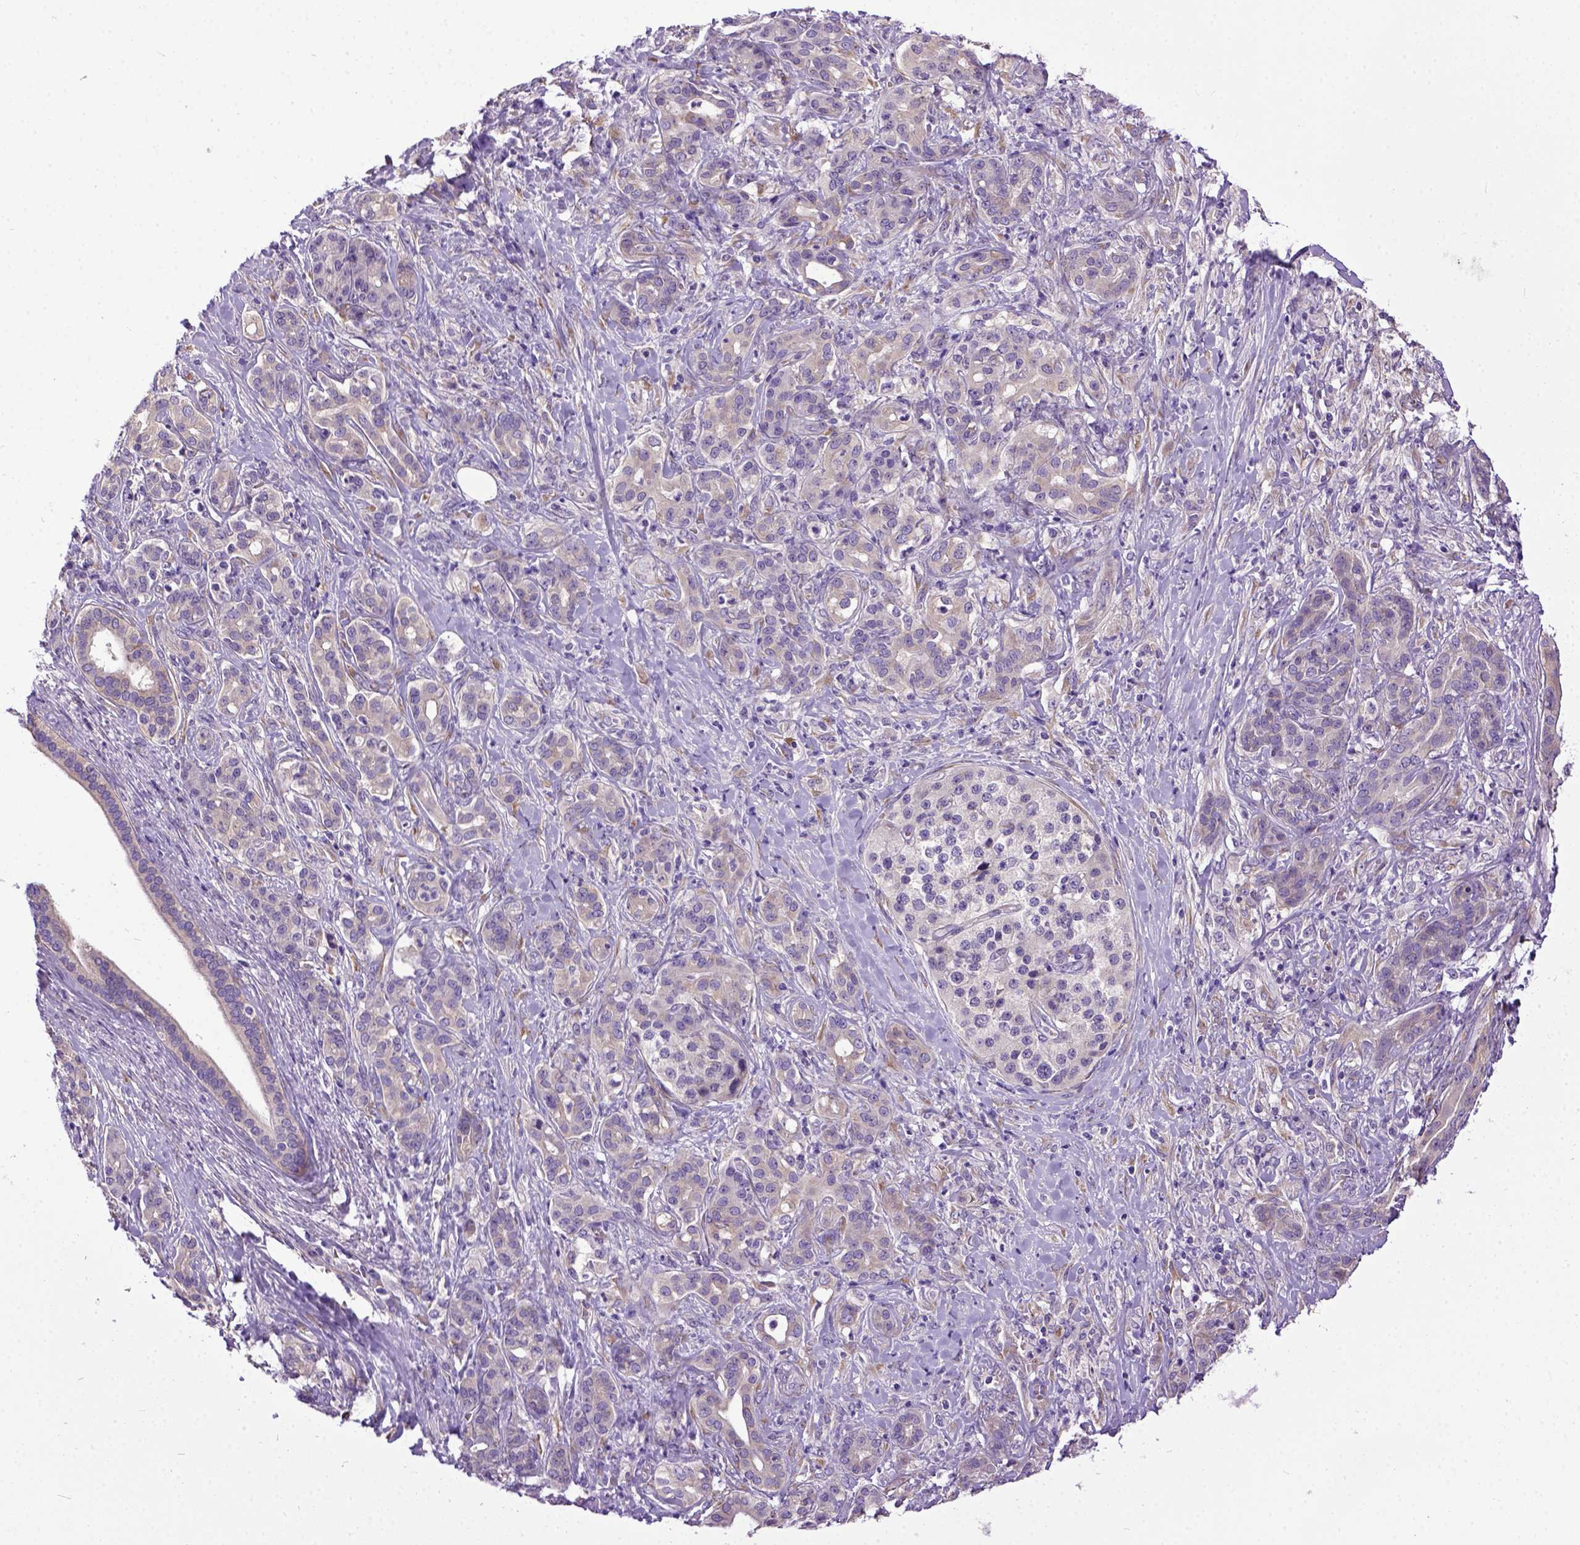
{"staining": {"intensity": "weak", "quantity": ">75%", "location": "cytoplasmic/membranous"}, "tissue": "pancreatic cancer", "cell_type": "Tumor cells", "image_type": "cancer", "snomed": [{"axis": "morphology", "description": "Normal tissue, NOS"}, {"axis": "morphology", "description": "Inflammation, NOS"}, {"axis": "morphology", "description": "Adenocarcinoma, NOS"}, {"axis": "topography", "description": "Pancreas"}], "caption": "This micrograph demonstrates IHC staining of pancreatic adenocarcinoma, with low weak cytoplasmic/membranous staining in approximately >75% of tumor cells.", "gene": "NEK5", "patient": {"sex": "male", "age": 57}}